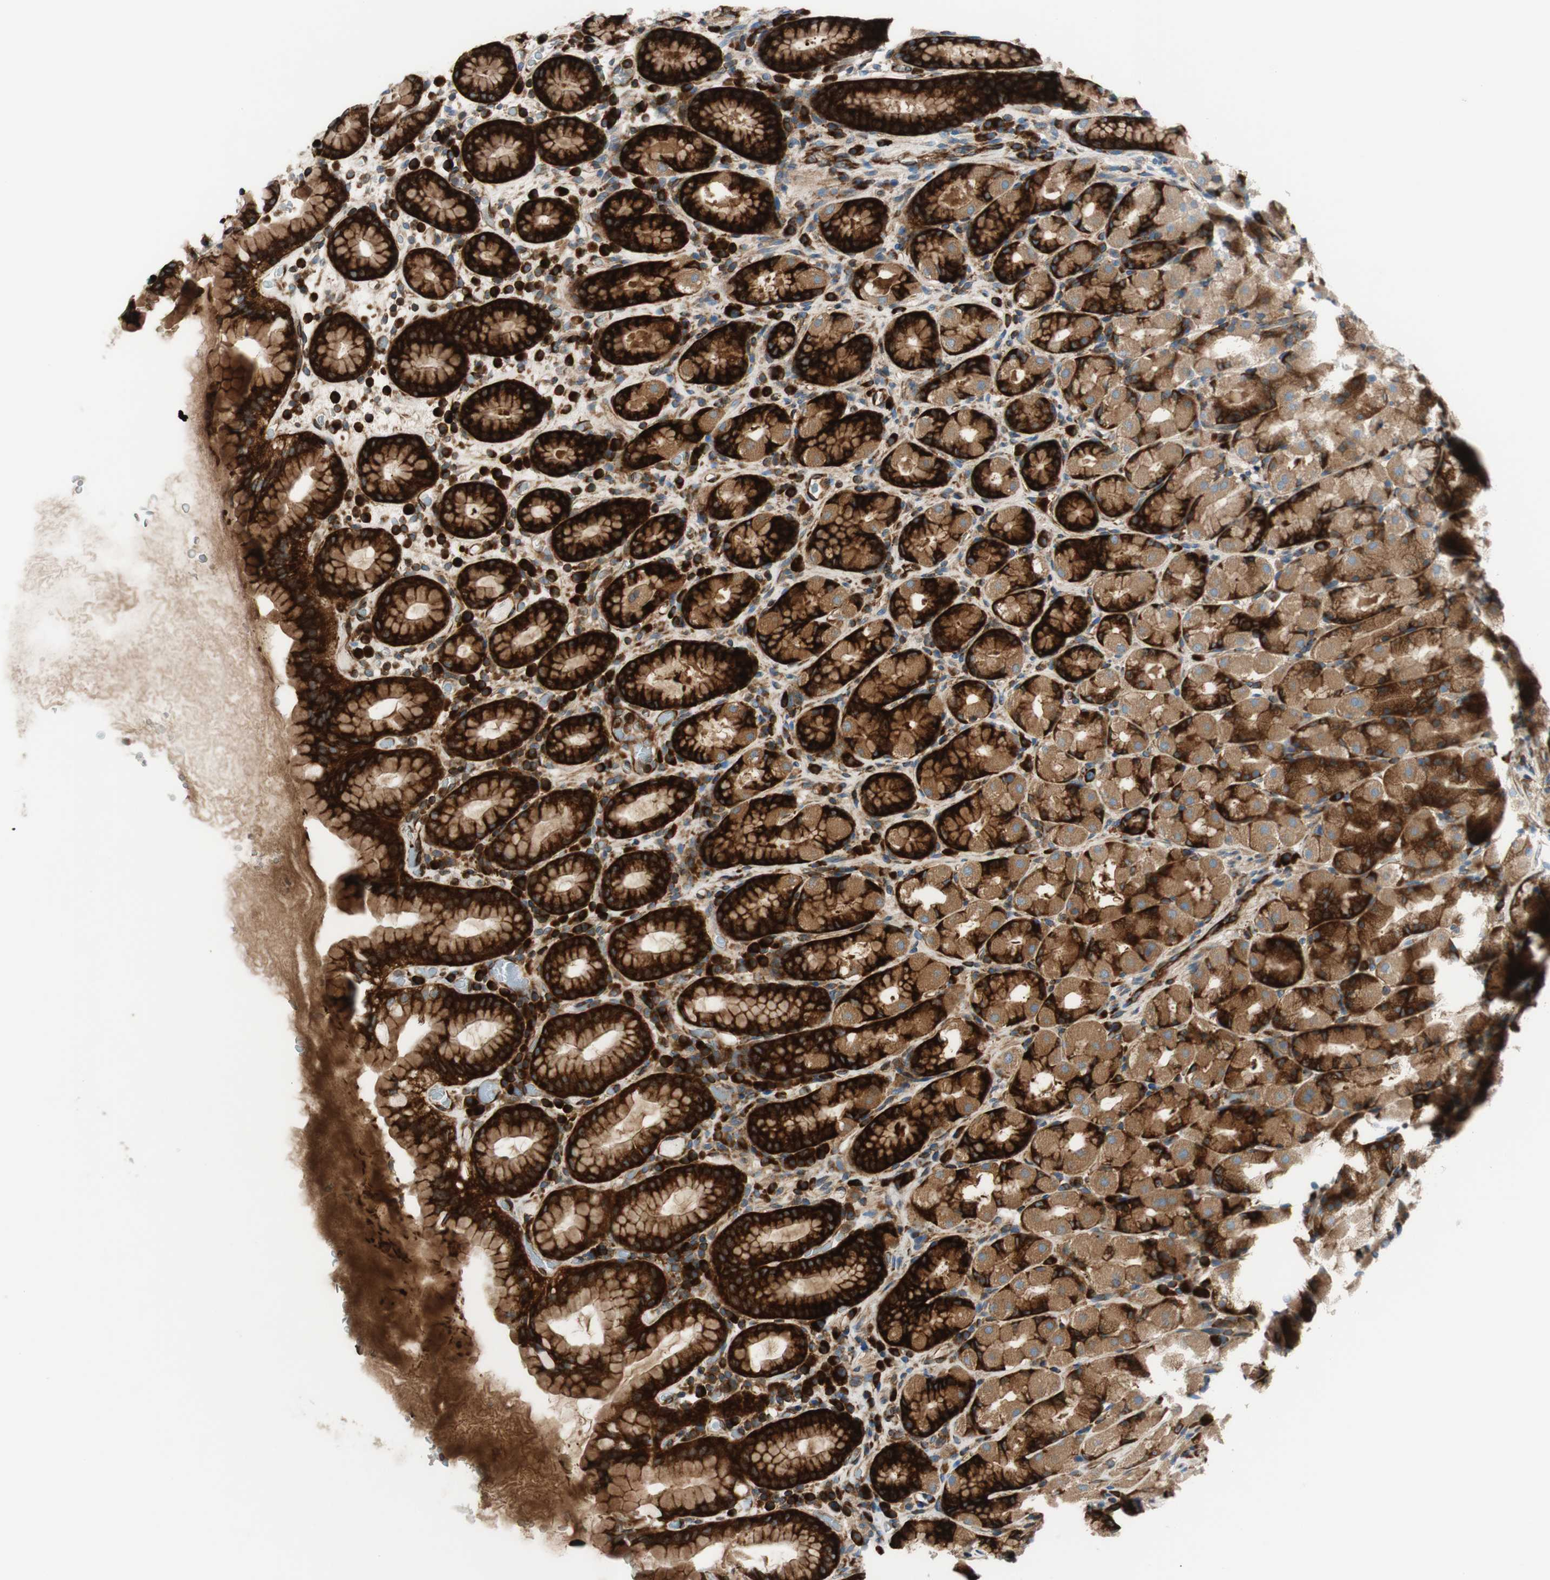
{"staining": {"intensity": "strong", "quantity": ">75%", "location": "cytoplasmic/membranous"}, "tissue": "stomach", "cell_type": "Glandular cells", "image_type": "normal", "snomed": [{"axis": "morphology", "description": "Normal tissue, NOS"}, {"axis": "topography", "description": "Stomach, upper"}], "caption": "High-magnification brightfield microscopy of benign stomach stained with DAB (brown) and counterstained with hematoxylin (blue). glandular cells exhibit strong cytoplasmic/membranous positivity is seen in about>75% of cells.", "gene": "CCN4", "patient": {"sex": "male", "age": 68}}